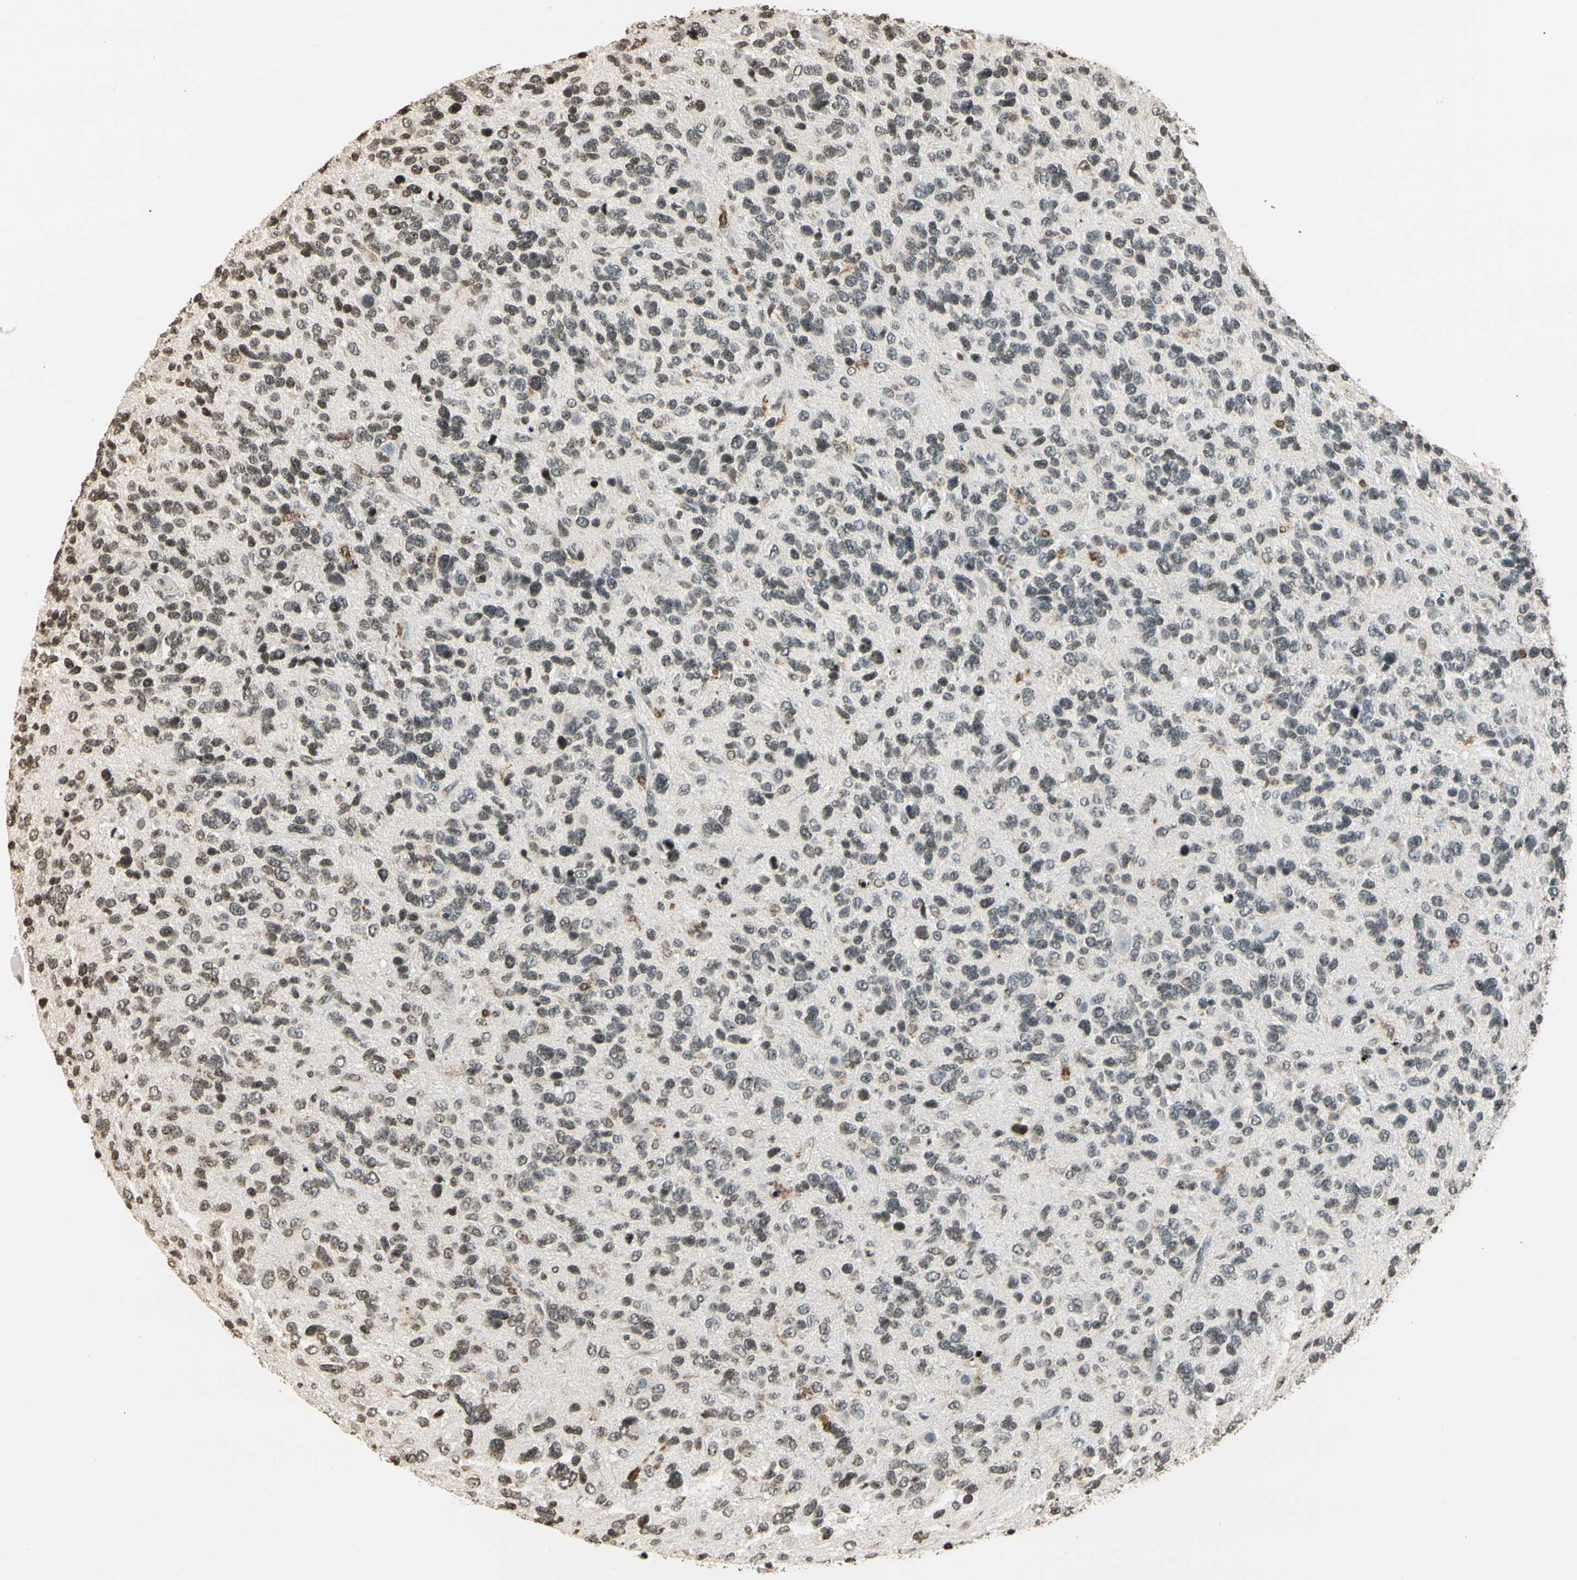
{"staining": {"intensity": "weak", "quantity": "25%-75%", "location": "nuclear"}, "tissue": "glioma", "cell_type": "Tumor cells", "image_type": "cancer", "snomed": [{"axis": "morphology", "description": "Glioma, malignant, High grade"}, {"axis": "topography", "description": "Brain"}], "caption": "Immunohistochemistry (IHC) (DAB (3,3'-diaminobenzidine)) staining of glioma exhibits weak nuclear protein expression in about 25%-75% of tumor cells. The staining was performed using DAB (3,3'-diaminobenzidine) to visualize the protein expression in brown, while the nuclei were stained in blue with hematoxylin (Magnification: 20x).", "gene": "FER", "patient": {"sex": "female", "age": 58}}